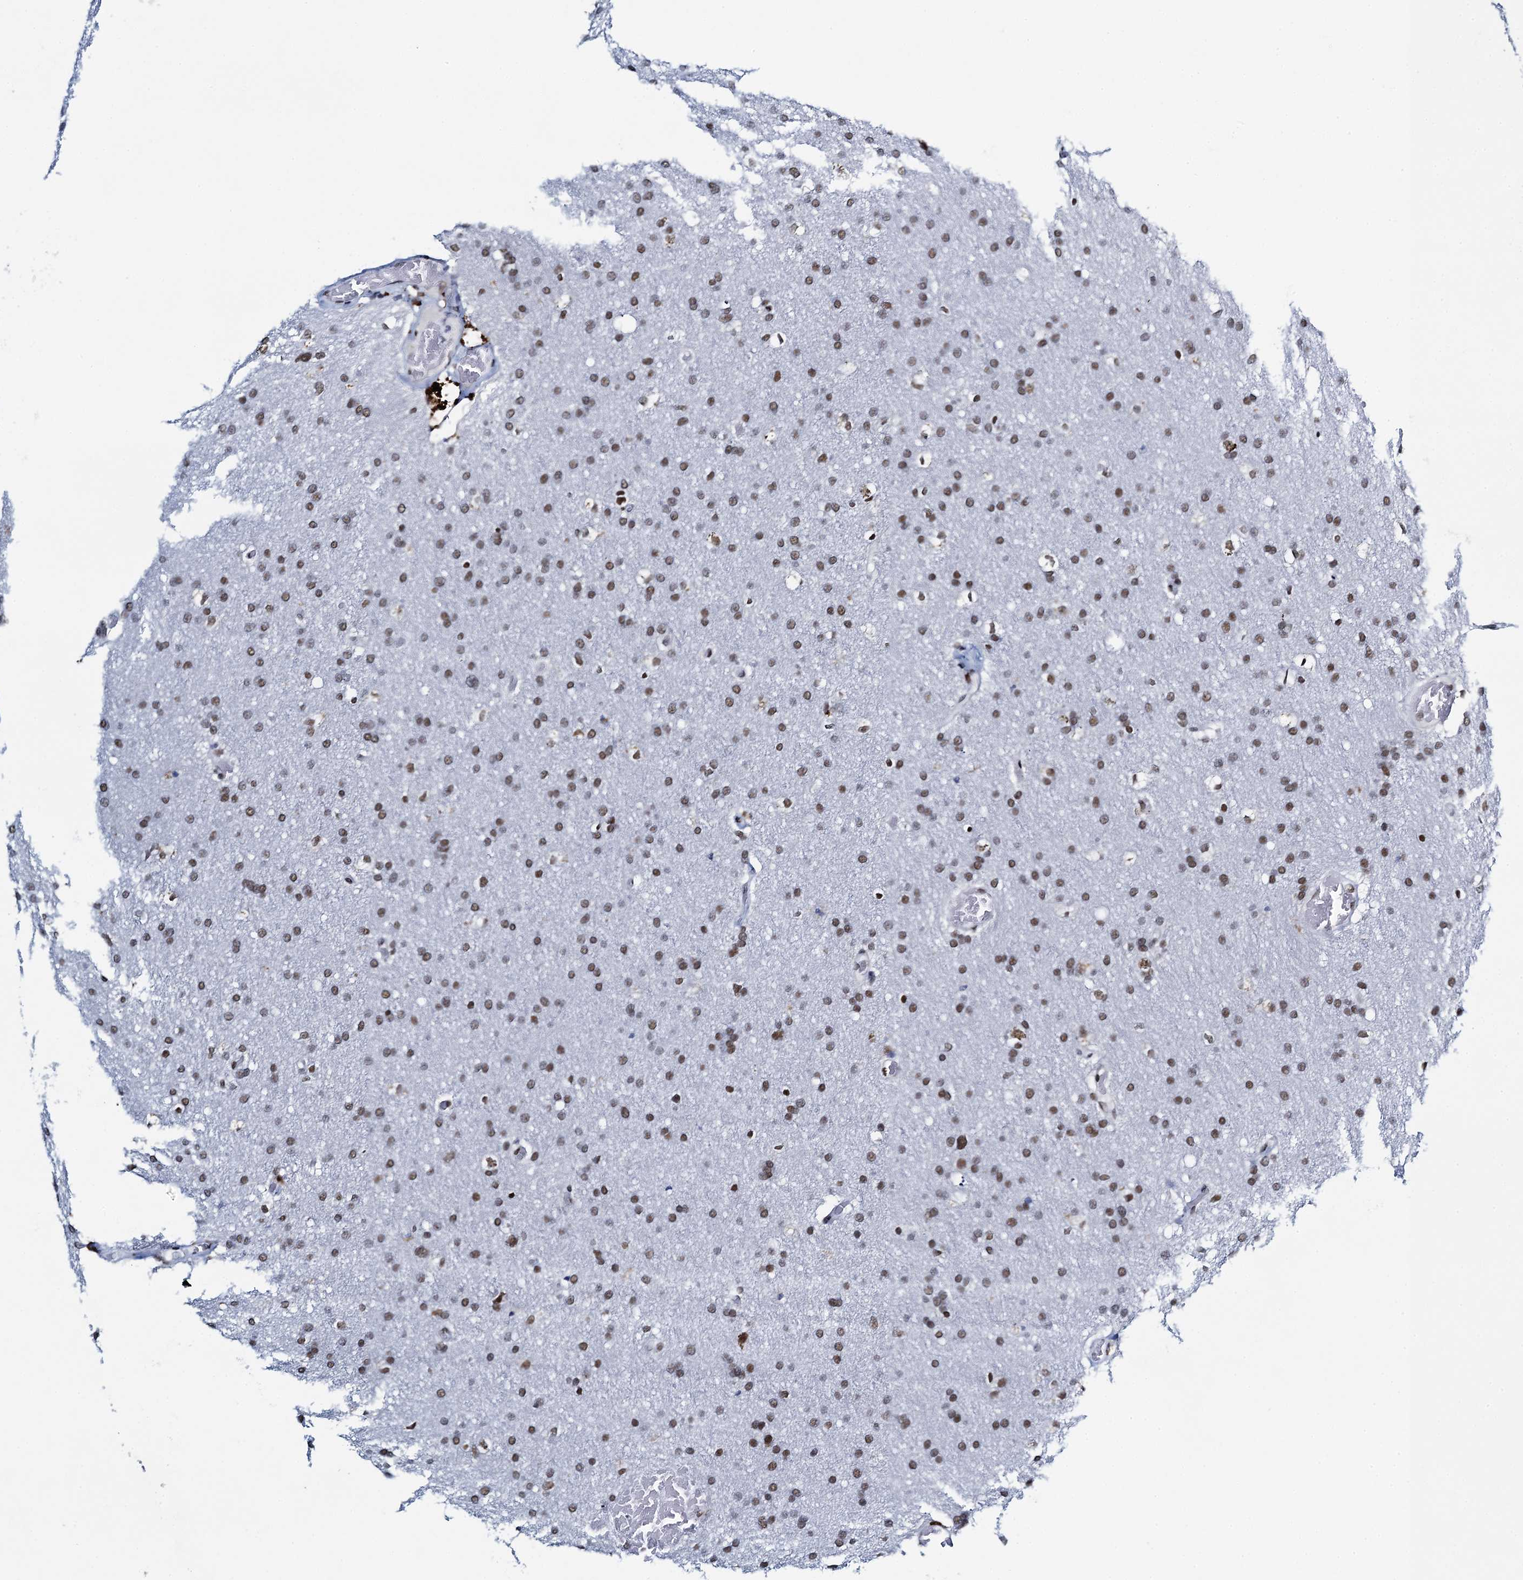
{"staining": {"intensity": "moderate", "quantity": ">75%", "location": "nuclear"}, "tissue": "glioma", "cell_type": "Tumor cells", "image_type": "cancer", "snomed": [{"axis": "morphology", "description": "Glioma, malignant, High grade"}, {"axis": "topography", "description": "Cerebral cortex"}], "caption": "Glioma stained for a protein (brown) shows moderate nuclear positive staining in about >75% of tumor cells.", "gene": "HNRNPUL2", "patient": {"sex": "female", "age": 36}}